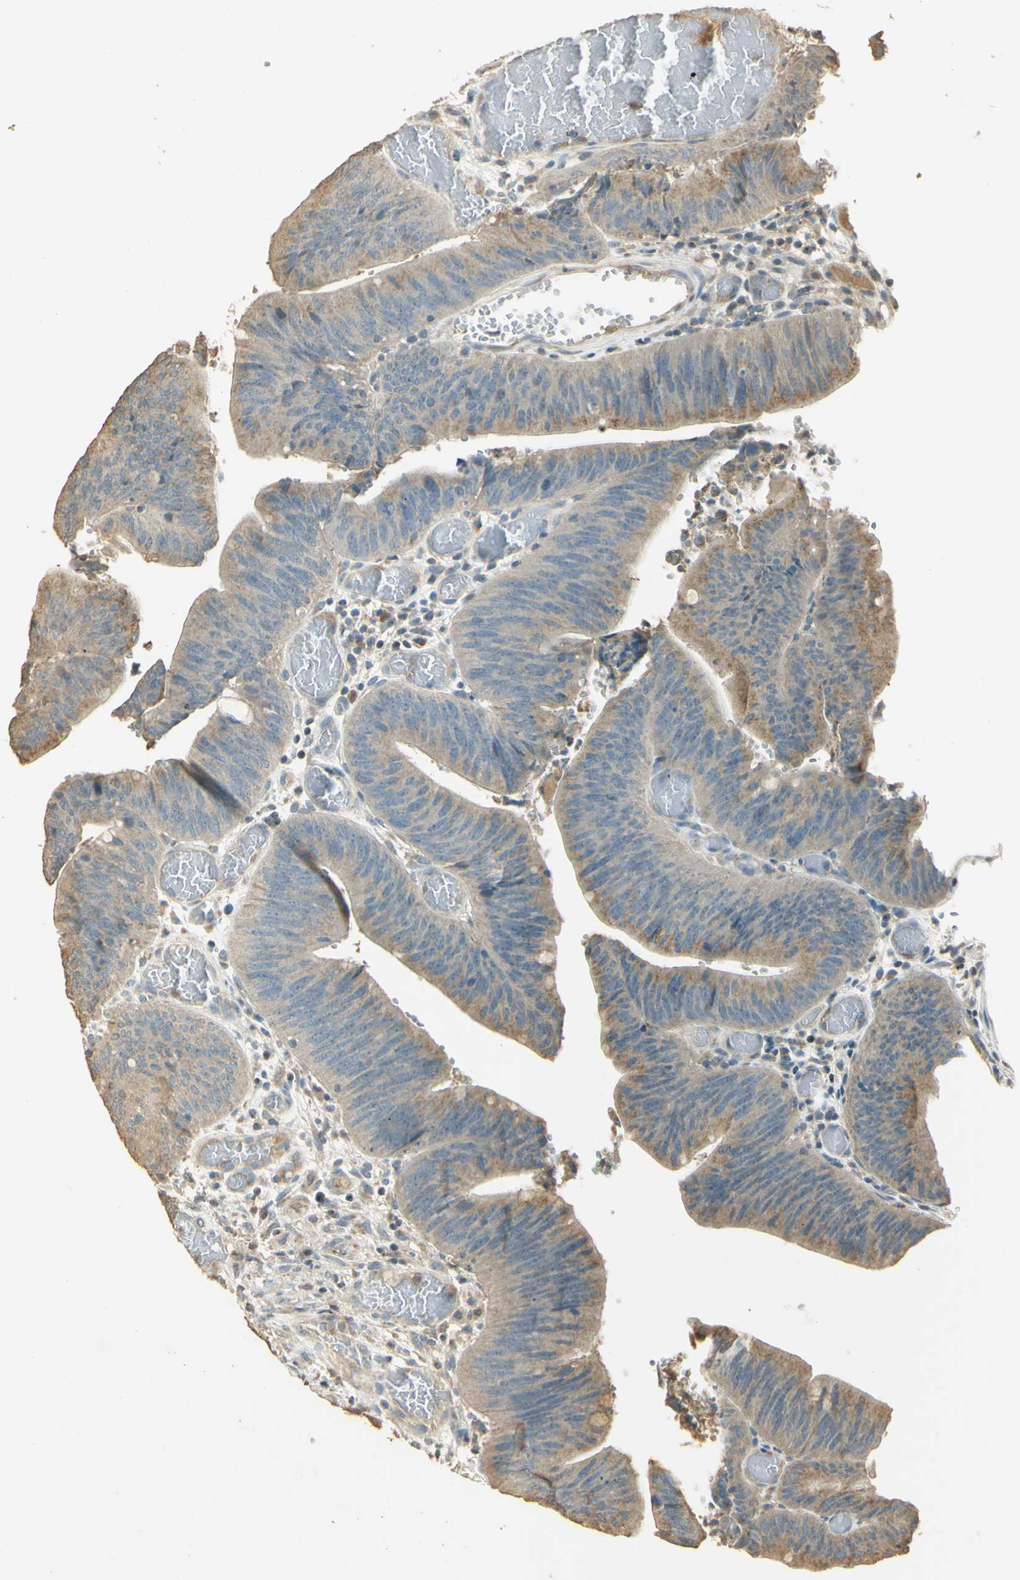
{"staining": {"intensity": "weak", "quantity": ">75%", "location": "cytoplasmic/membranous"}, "tissue": "colorectal cancer", "cell_type": "Tumor cells", "image_type": "cancer", "snomed": [{"axis": "morphology", "description": "Adenocarcinoma, NOS"}, {"axis": "topography", "description": "Rectum"}], "caption": "Protein expression analysis of human colorectal cancer reveals weak cytoplasmic/membranous staining in approximately >75% of tumor cells.", "gene": "UXS1", "patient": {"sex": "female", "age": 66}}